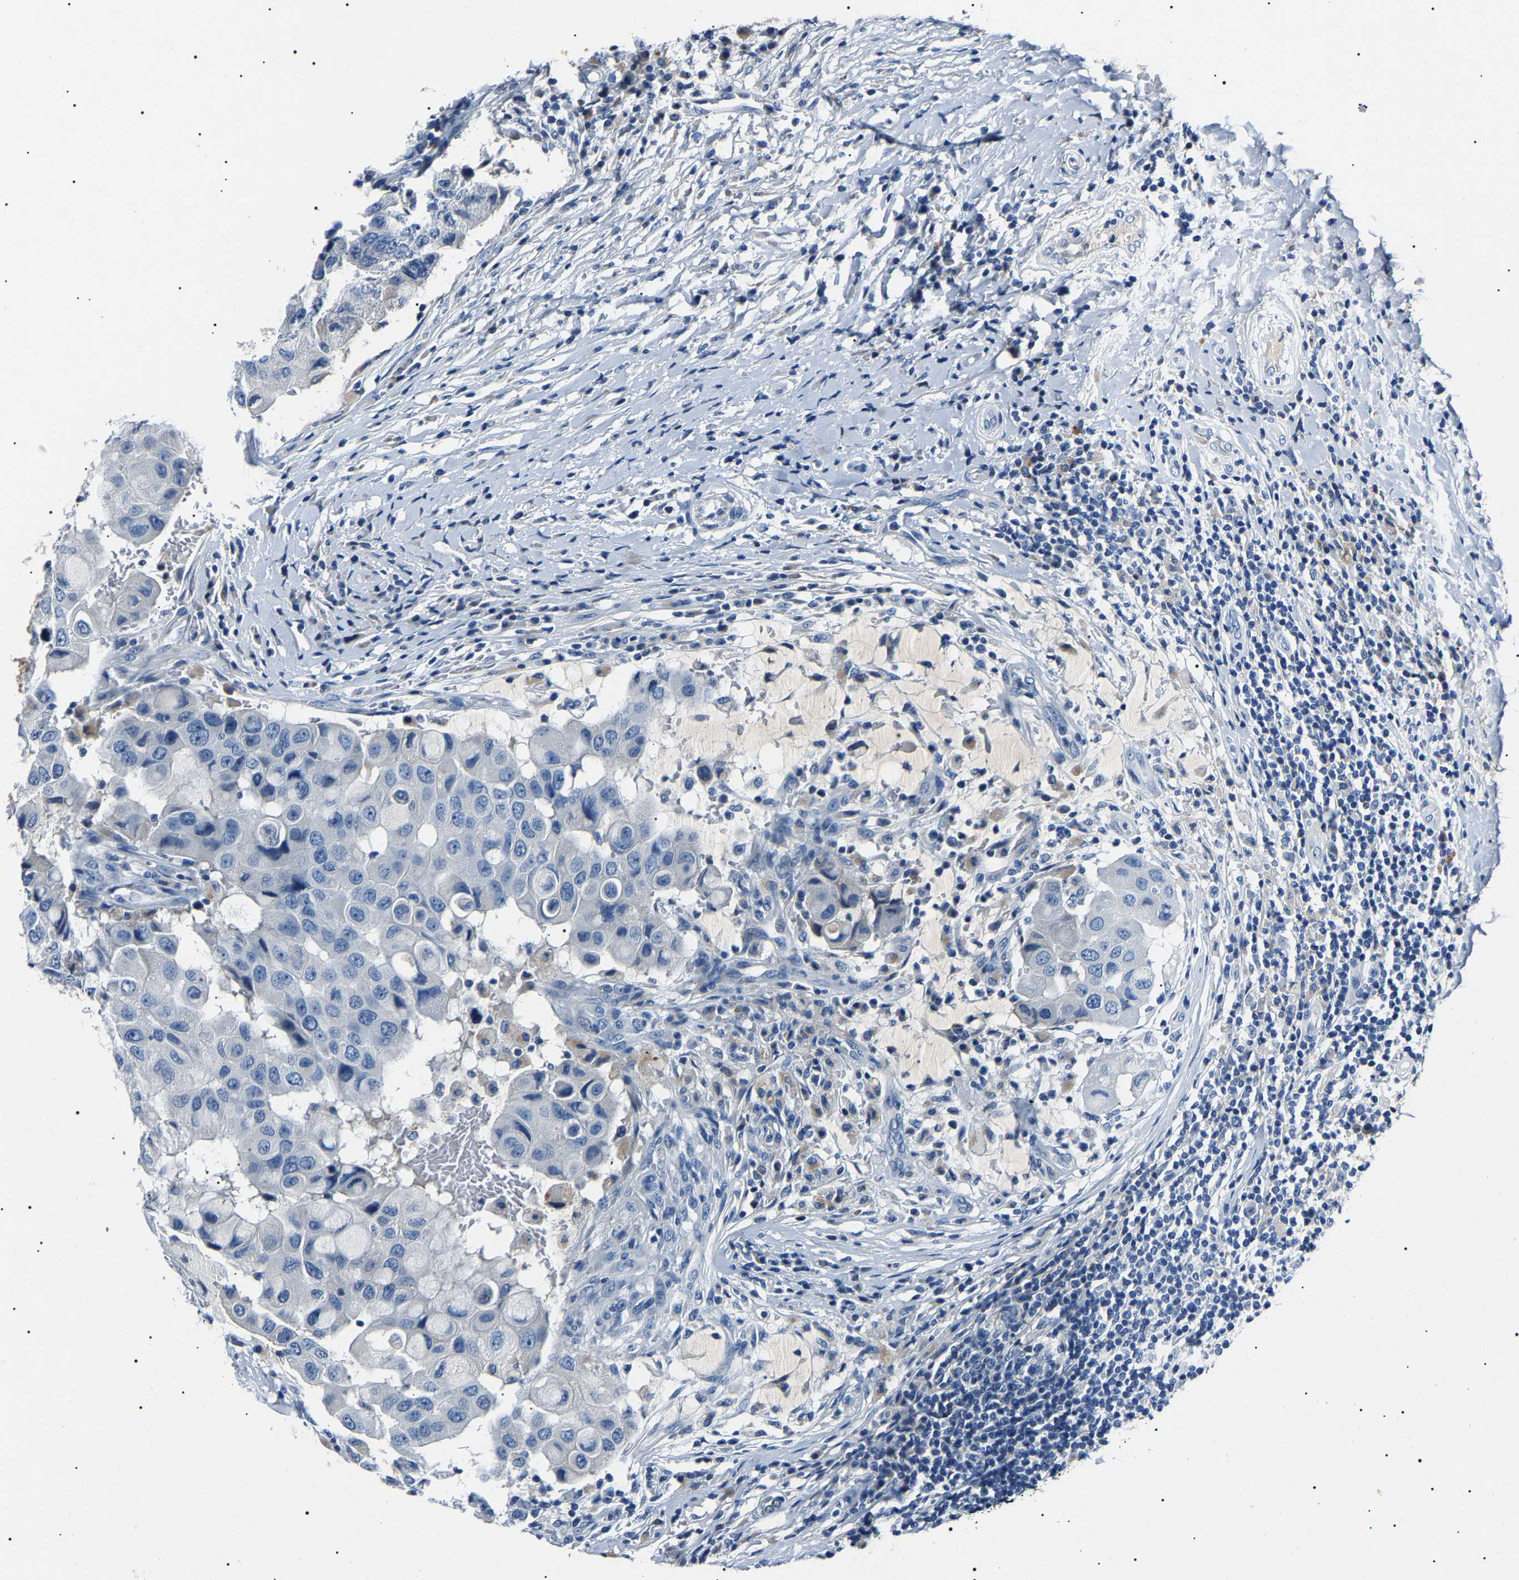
{"staining": {"intensity": "negative", "quantity": "none", "location": "none"}, "tissue": "breast cancer", "cell_type": "Tumor cells", "image_type": "cancer", "snomed": [{"axis": "morphology", "description": "Duct carcinoma"}, {"axis": "topography", "description": "Breast"}], "caption": "This is a photomicrograph of IHC staining of breast cancer (invasive ductal carcinoma), which shows no staining in tumor cells.", "gene": "KLK15", "patient": {"sex": "female", "age": 27}}